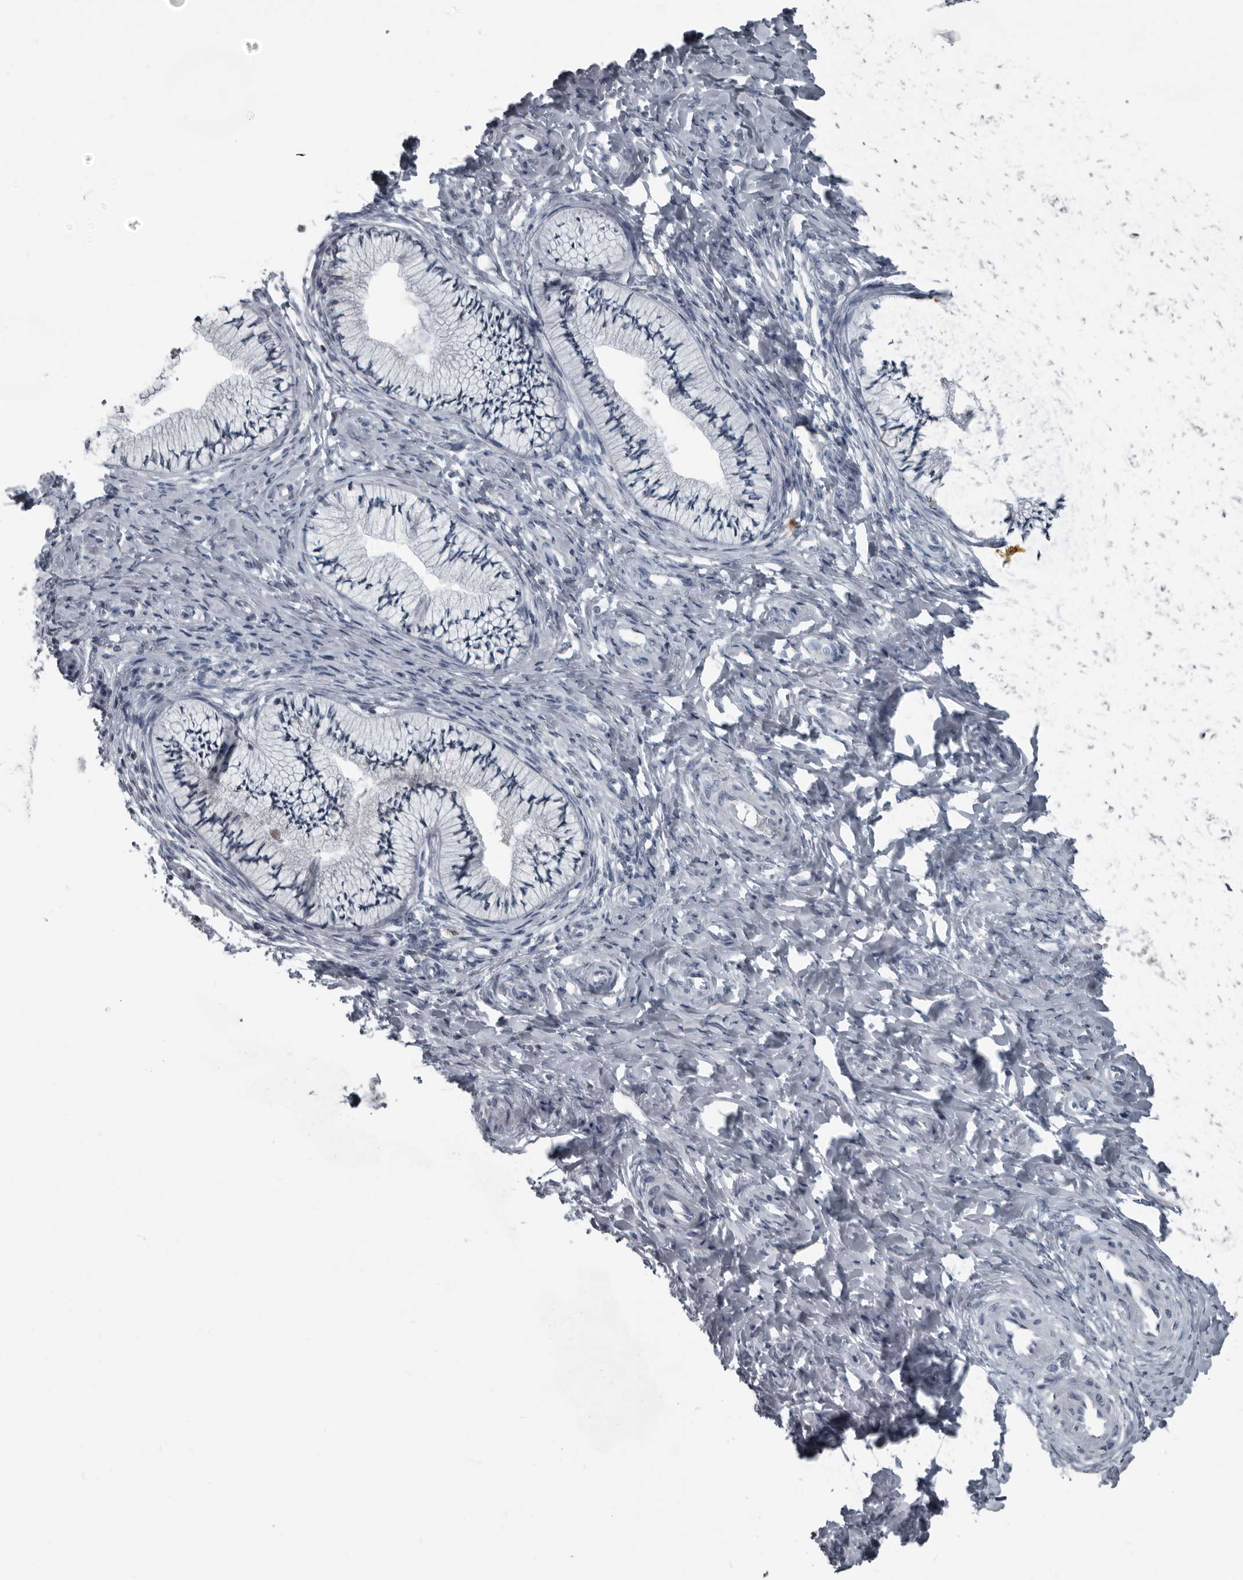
{"staining": {"intensity": "negative", "quantity": "none", "location": "none"}, "tissue": "cervix", "cell_type": "Glandular cells", "image_type": "normal", "snomed": [{"axis": "morphology", "description": "Normal tissue, NOS"}, {"axis": "topography", "description": "Cervix"}], "caption": "There is no significant positivity in glandular cells of cervix. (DAB (3,3'-diaminobenzidine) immunohistochemistry (IHC) visualized using brightfield microscopy, high magnification).", "gene": "RTCA", "patient": {"sex": "female", "age": 36}}